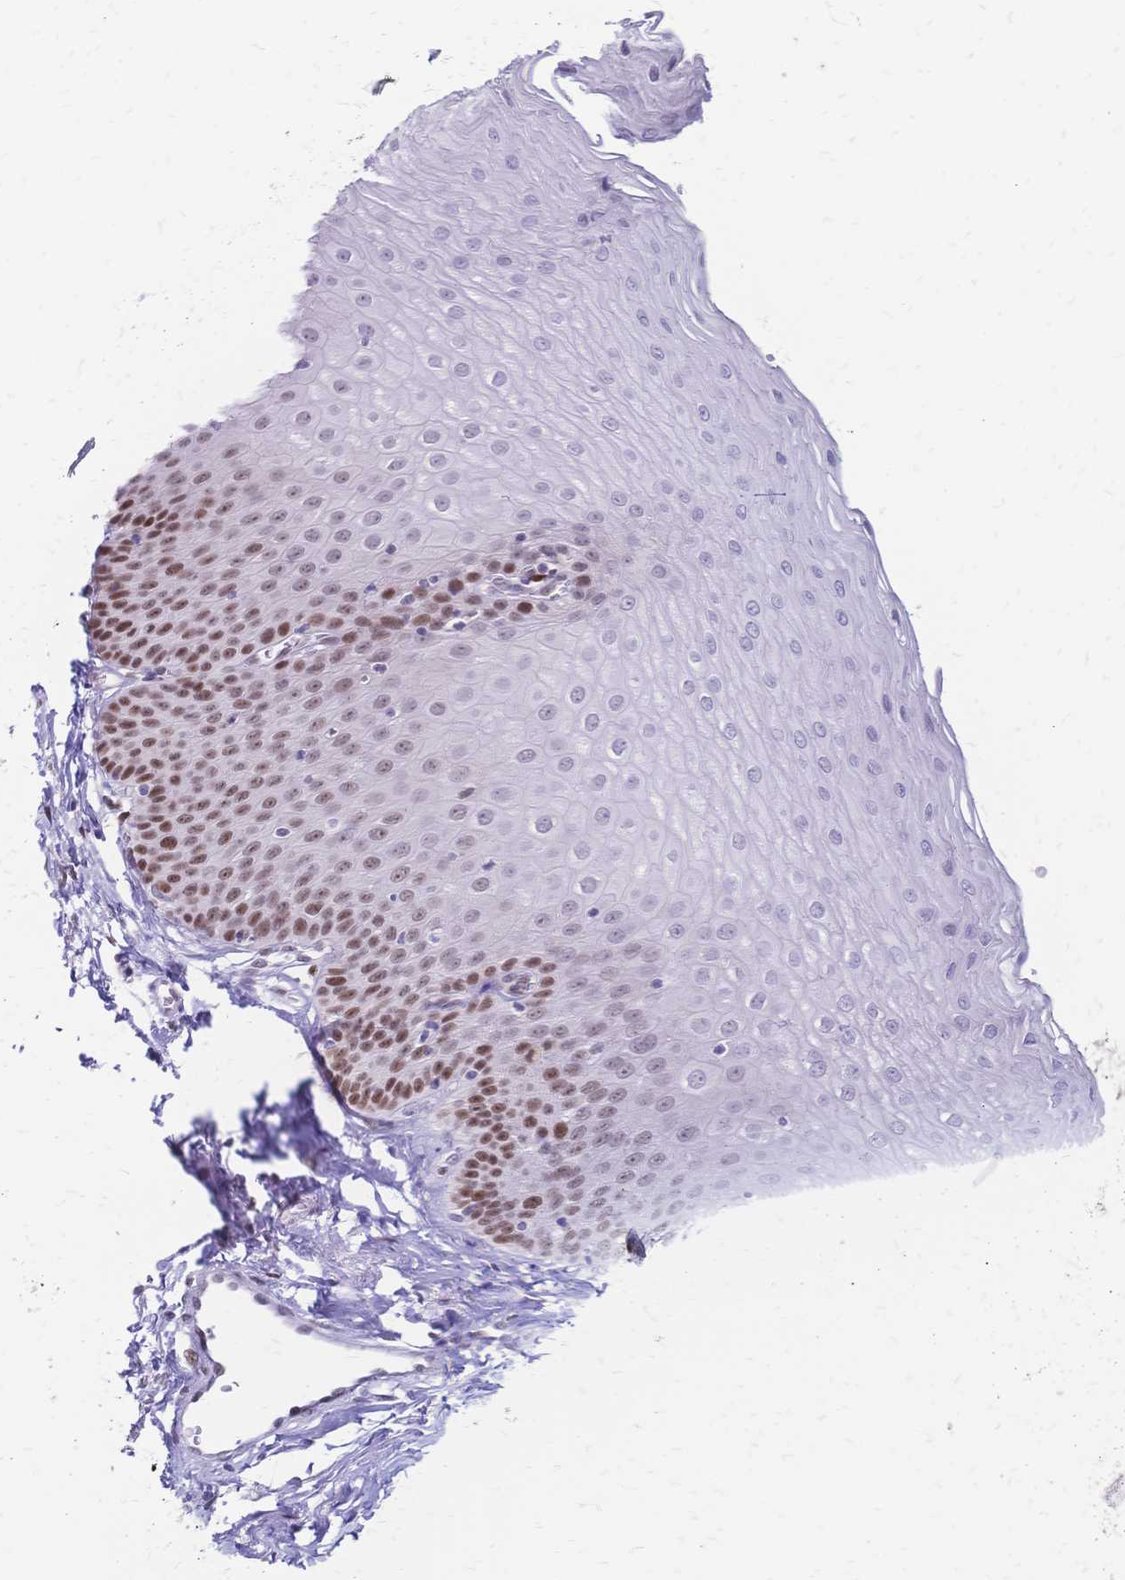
{"staining": {"intensity": "moderate", "quantity": "25%-75%", "location": "nuclear"}, "tissue": "esophagus", "cell_type": "Squamous epithelial cells", "image_type": "normal", "snomed": [{"axis": "morphology", "description": "Normal tissue, NOS"}, {"axis": "topography", "description": "Esophagus"}], "caption": "A brown stain shows moderate nuclear expression of a protein in squamous epithelial cells of unremarkable esophagus.", "gene": "NFIC", "patient": {"sex": "female", "age": 81}}